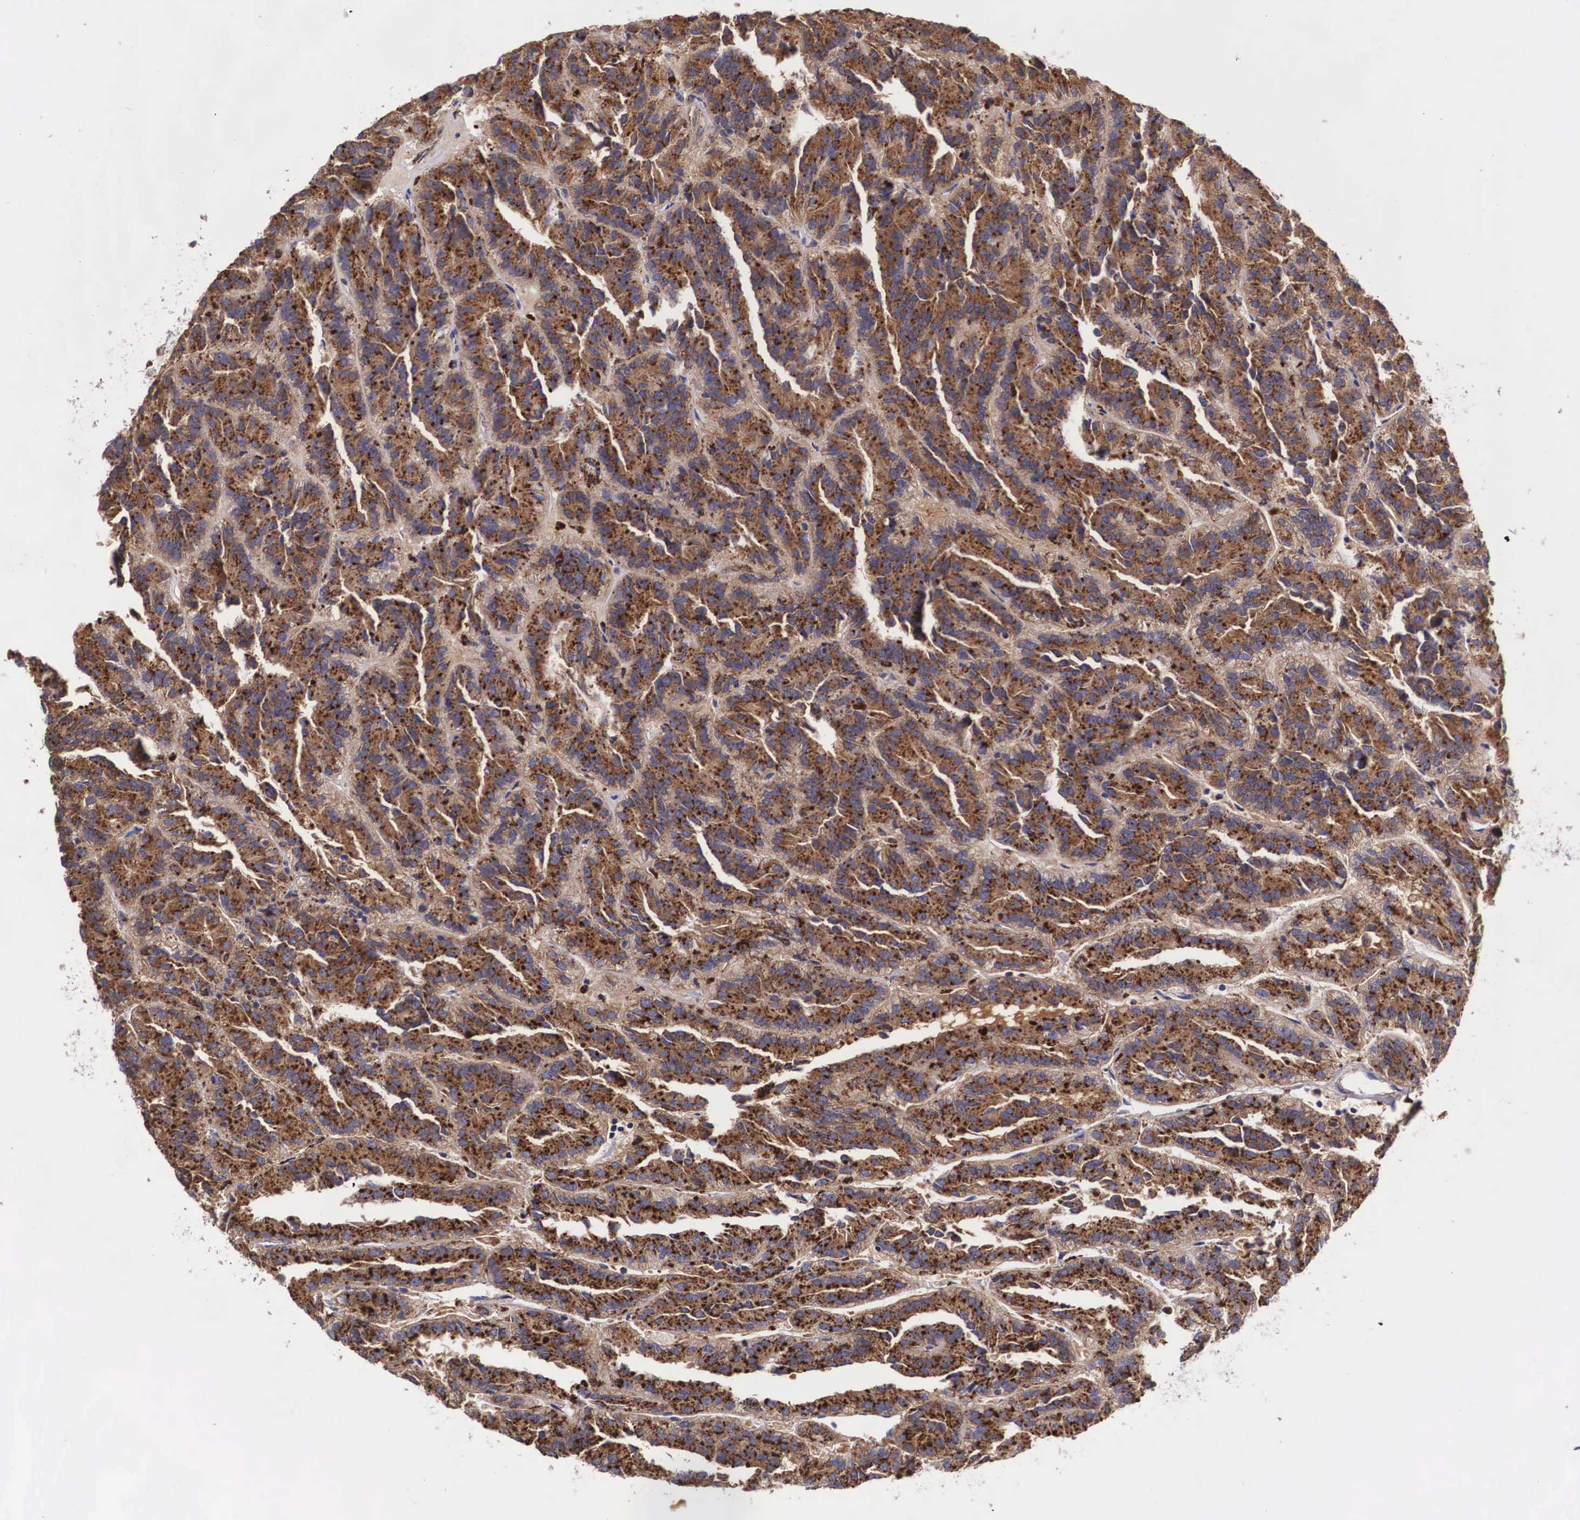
{"staining": {"intensity": "strong", "quantity": ">75%", "location": "cytoplasmic/membranous"}, "tissue": "renal cancer", "cell_type": "Tumor cells", "image_type": "cancer", "snomed": [{"axis": "morphology", "description": "Adenocarcinoma, NOS"}, {"axis": "topography", "description": "Kidney"}], "caption": "A photomicrograph of human adenocarcinoma (renal) stained for a protein reveals strong cytoplasmic/membranous brown staining in tumor cells. (DAB (3,3'-diaminobenzidine) IHC with brightfield microscopy, high magnification).", "gene": "NAGA", "patient": {"sex": "male", "age": 46}}